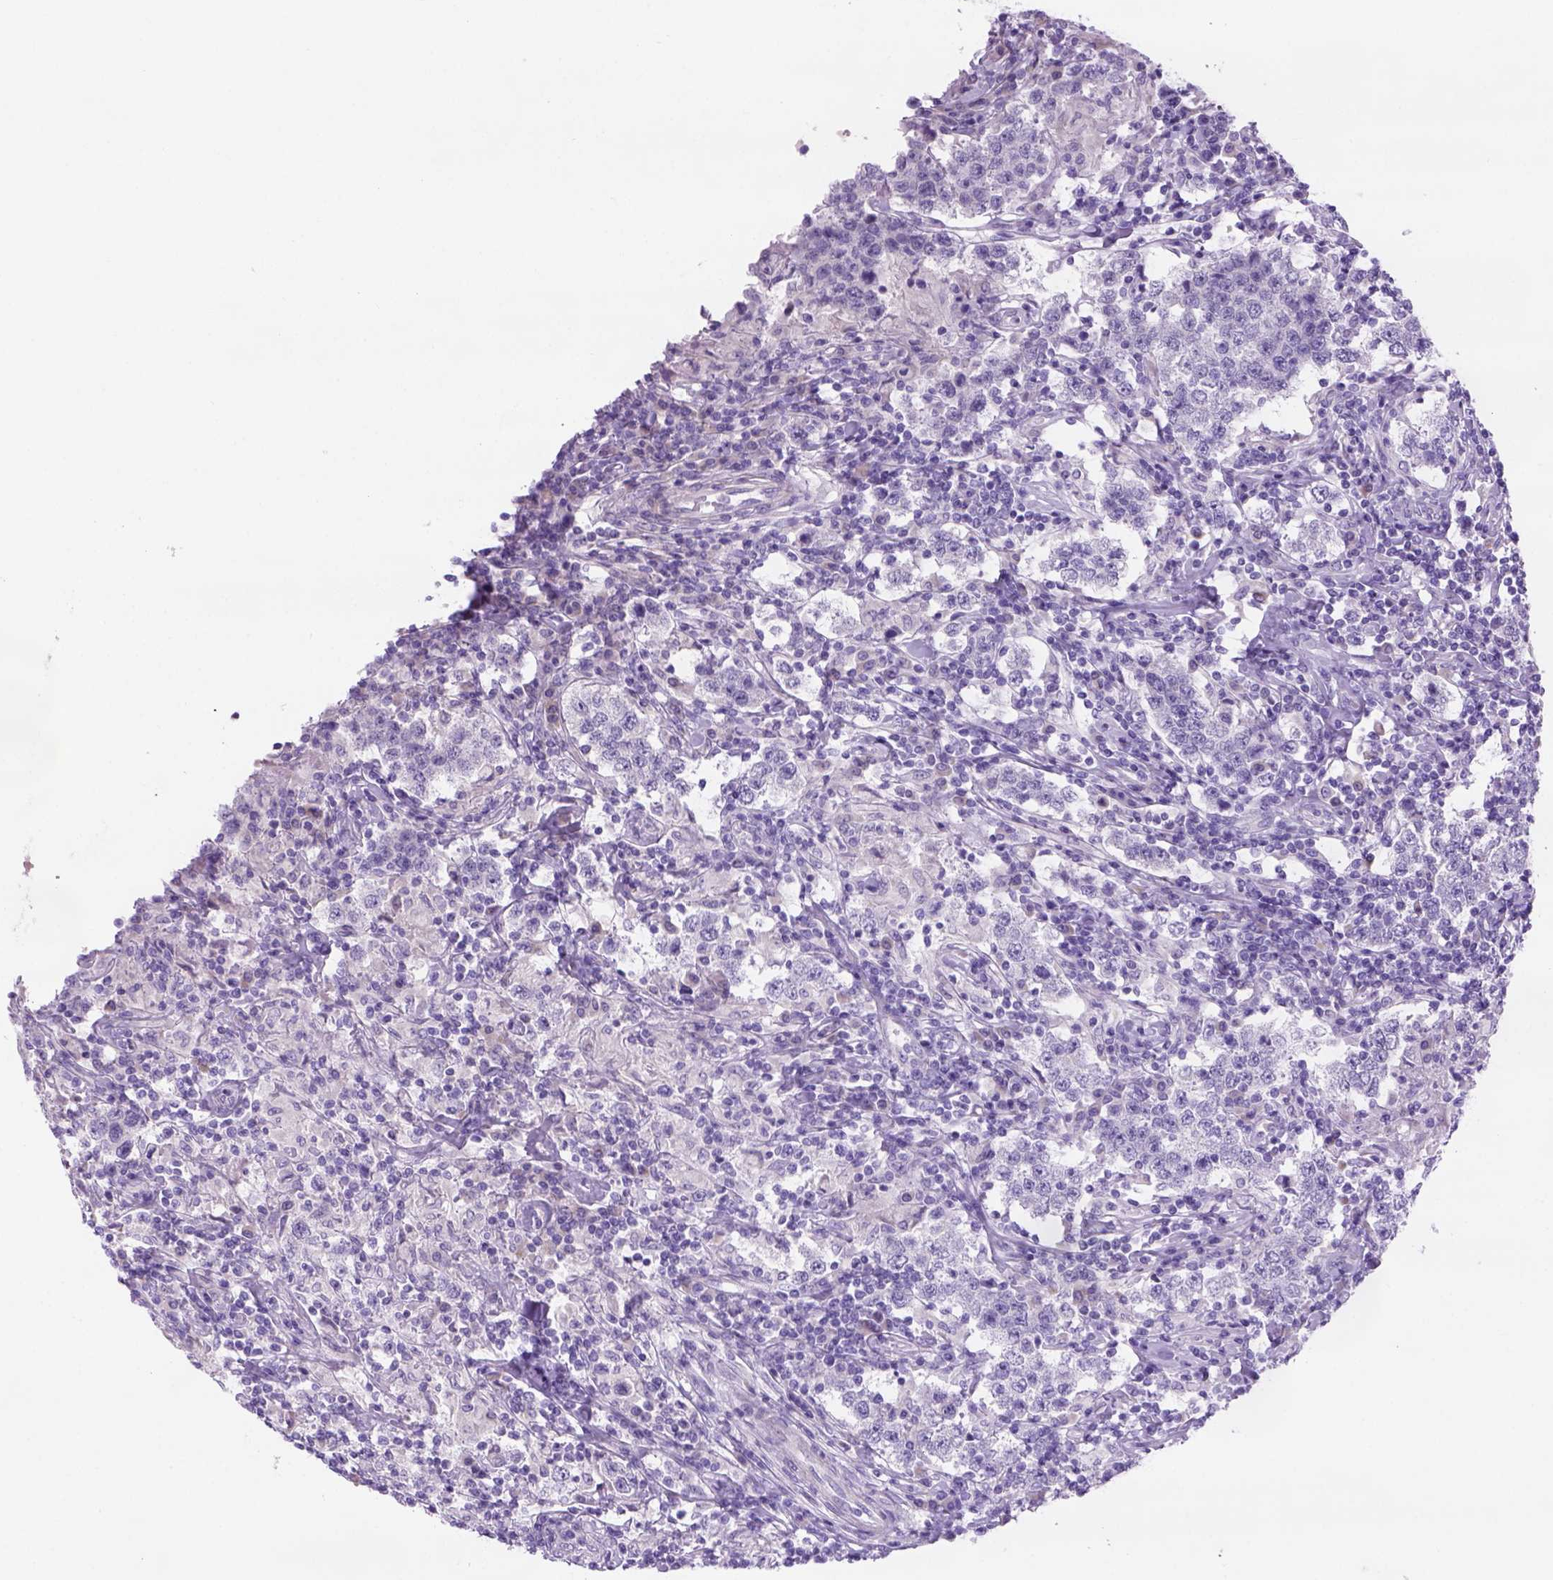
{"staining": {"intensity": "negative", "quantity": "none", "location": "none"}, "tissue": "testis cancer", "cell_type": "Tumor cells", "image_type": "cancer", "snomed": [{"axis": "morphology", "description": "Seminoma, NOS"}, {"axis": "morphology", "description": "Carcinoma, Embryonal, NOS"}, {"axis": "topography", "description": "Testis"}], "caption": "This is an IHC image of human testis cancer (embryonal carcinoma). There is no positivity in tumor cells.", "gene": "DNAH11", "patient": {"sex": "male", "age": 41}}